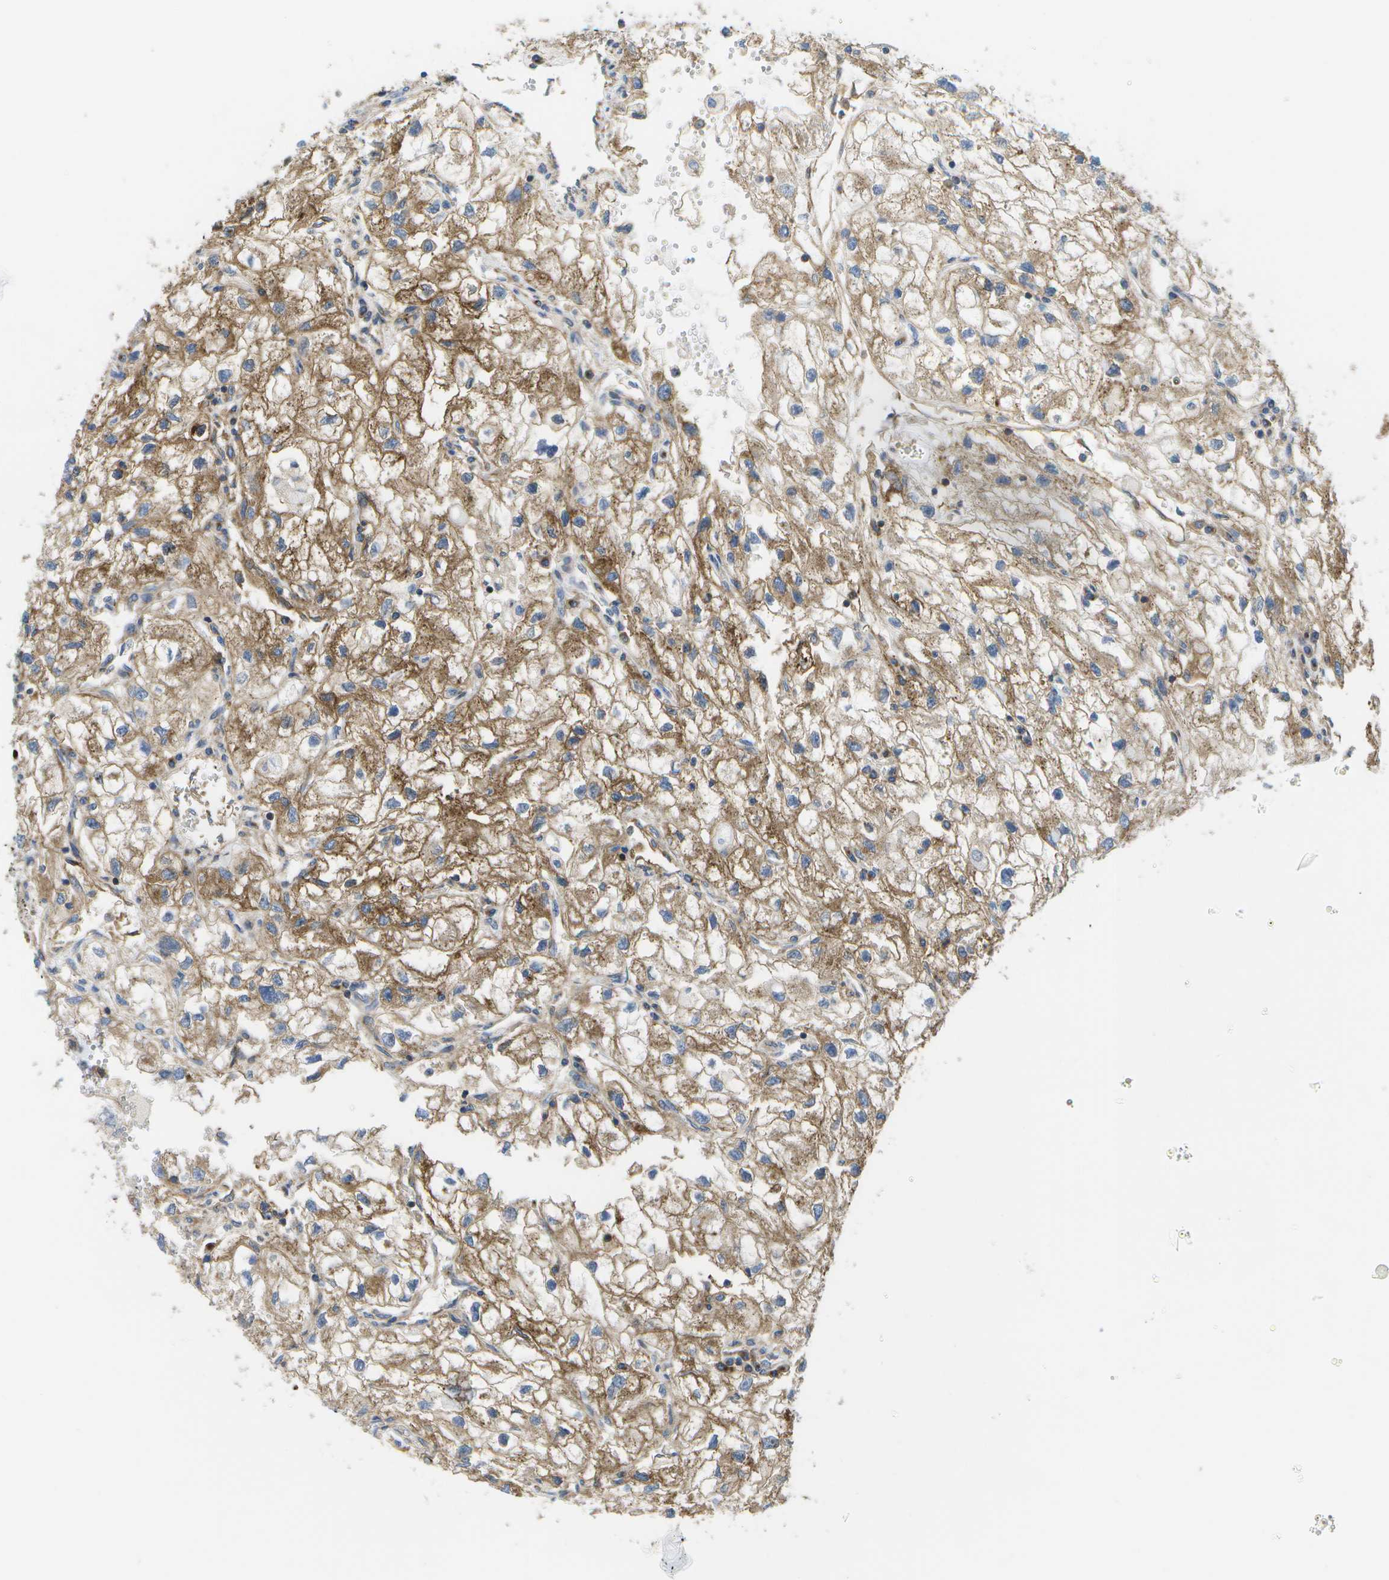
{"staining": {"intensity": "moderate", "quantity": ">75%", "location": "cytoplasmic/membranous"}, "tissue": "renal cancer", "cell_type": "Tumor cells", "image_type": "cancer", "snomed": [{"axis": "morphology", "description": "Adenocarcinoma, NOS"}, {"axis": "topography", "description": "Kidney"}], "caption": "Moderate cytoplasmic/membranous protein expression is seen in about >75% of tumor cells in renal cancer (adenocarcinoma). The staining was performed using DAB, with brown indicating positive protein expression. Nuclei are stained blue with hematoxylin.", "gene": "BST2", "patient": {"sex": "female", "age": 70}}